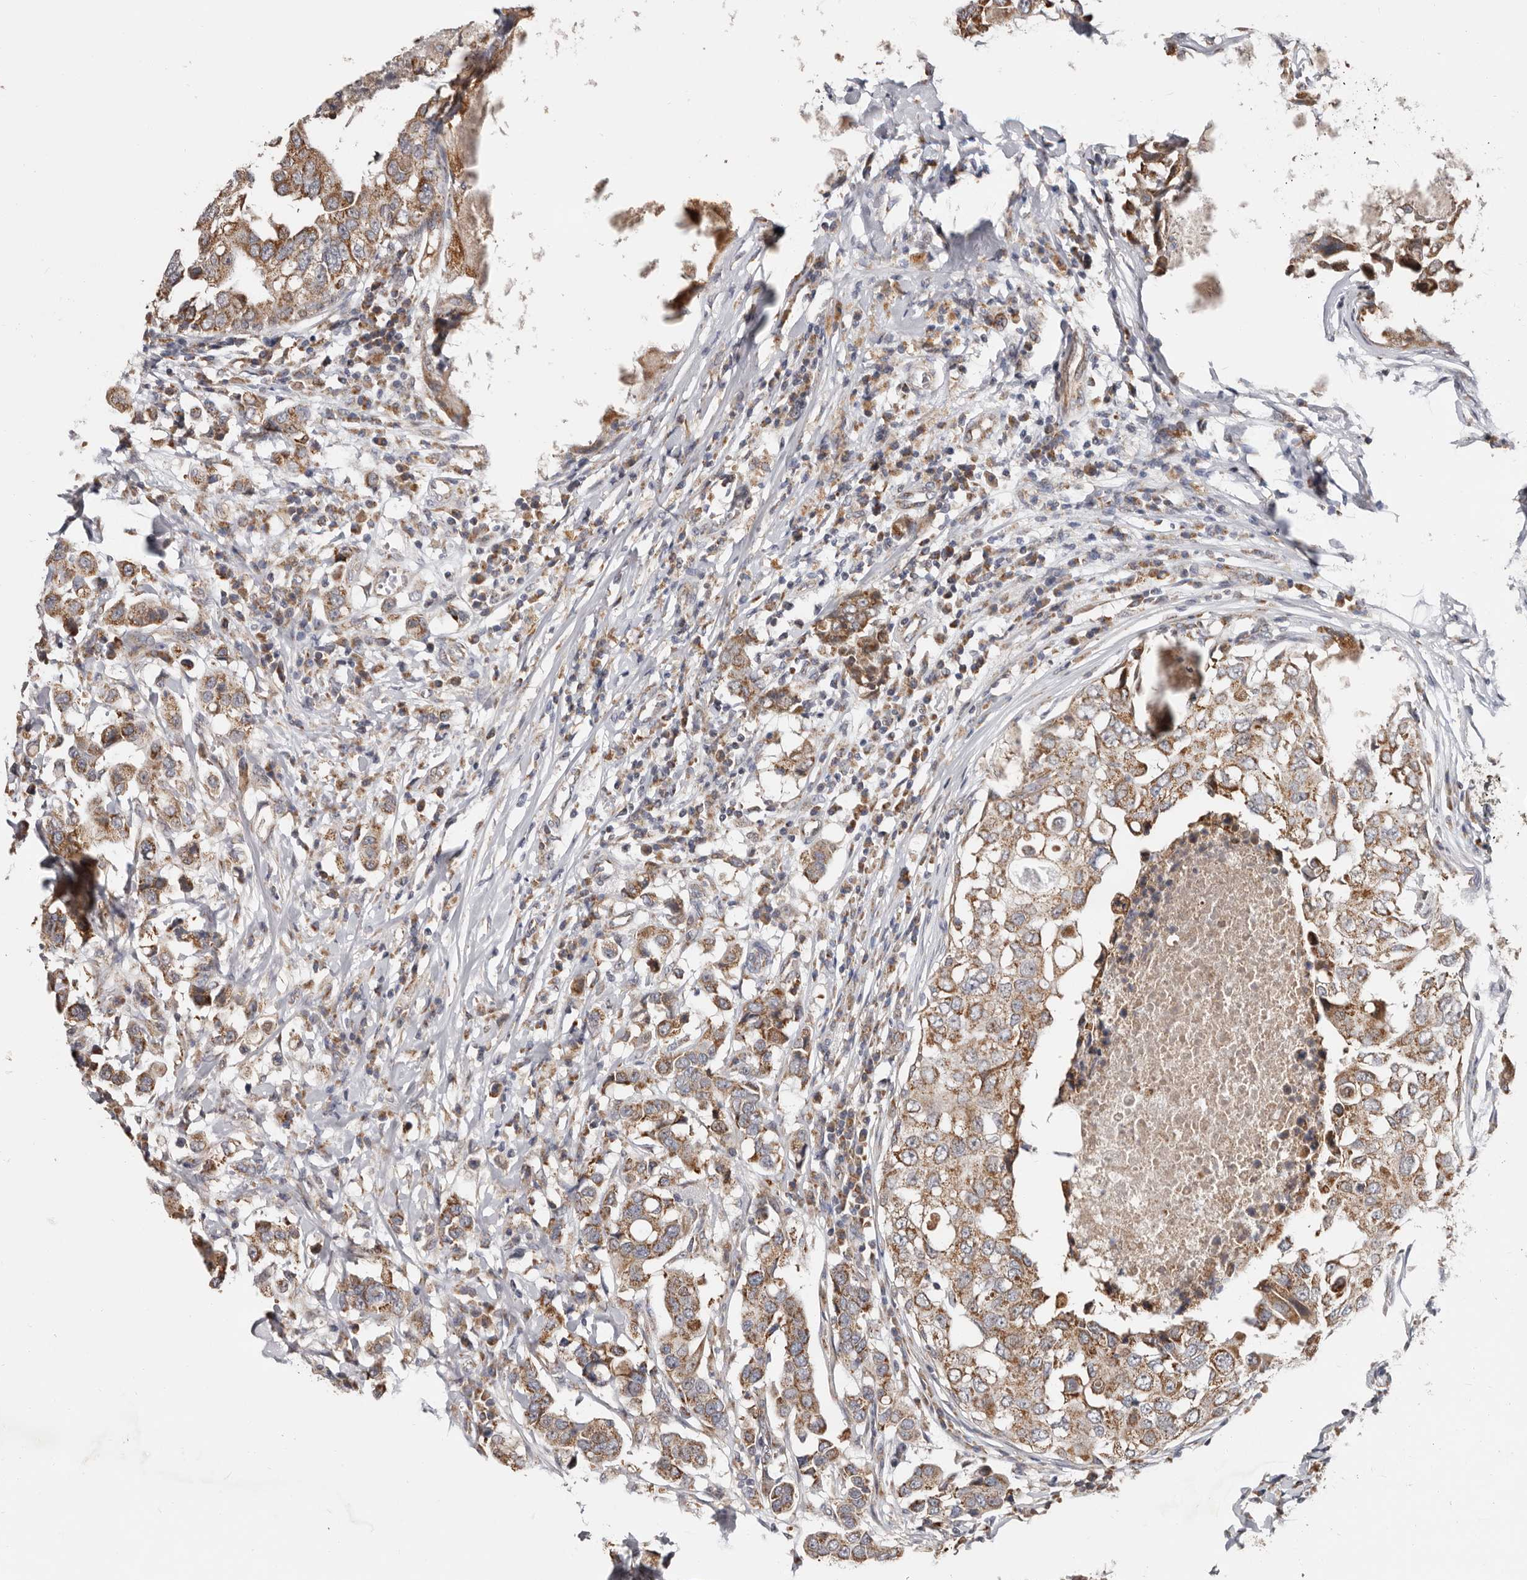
{"staining": {"intensity": "moderate", "quantity": ">75%", "location": "cytoplasmic/membranous"}, "tissue": "breast cancer", "cell_type": "Tumor cells", "image_type": "cancer", "snomed": [{"axis": "morphology", "description": "Duct carcinoma"}, {"axis": "topography", "description": "Breast"}], "caption": "A medium amount of moderate cytoplasmic/membranous staining is present in about >75% of tumor cells in breast cancer tissue. (Brightfield microscopy of DAB IHC at high magnification).", "gene": "MRPL18", "patient": {"sex": "female", "age": 27}}